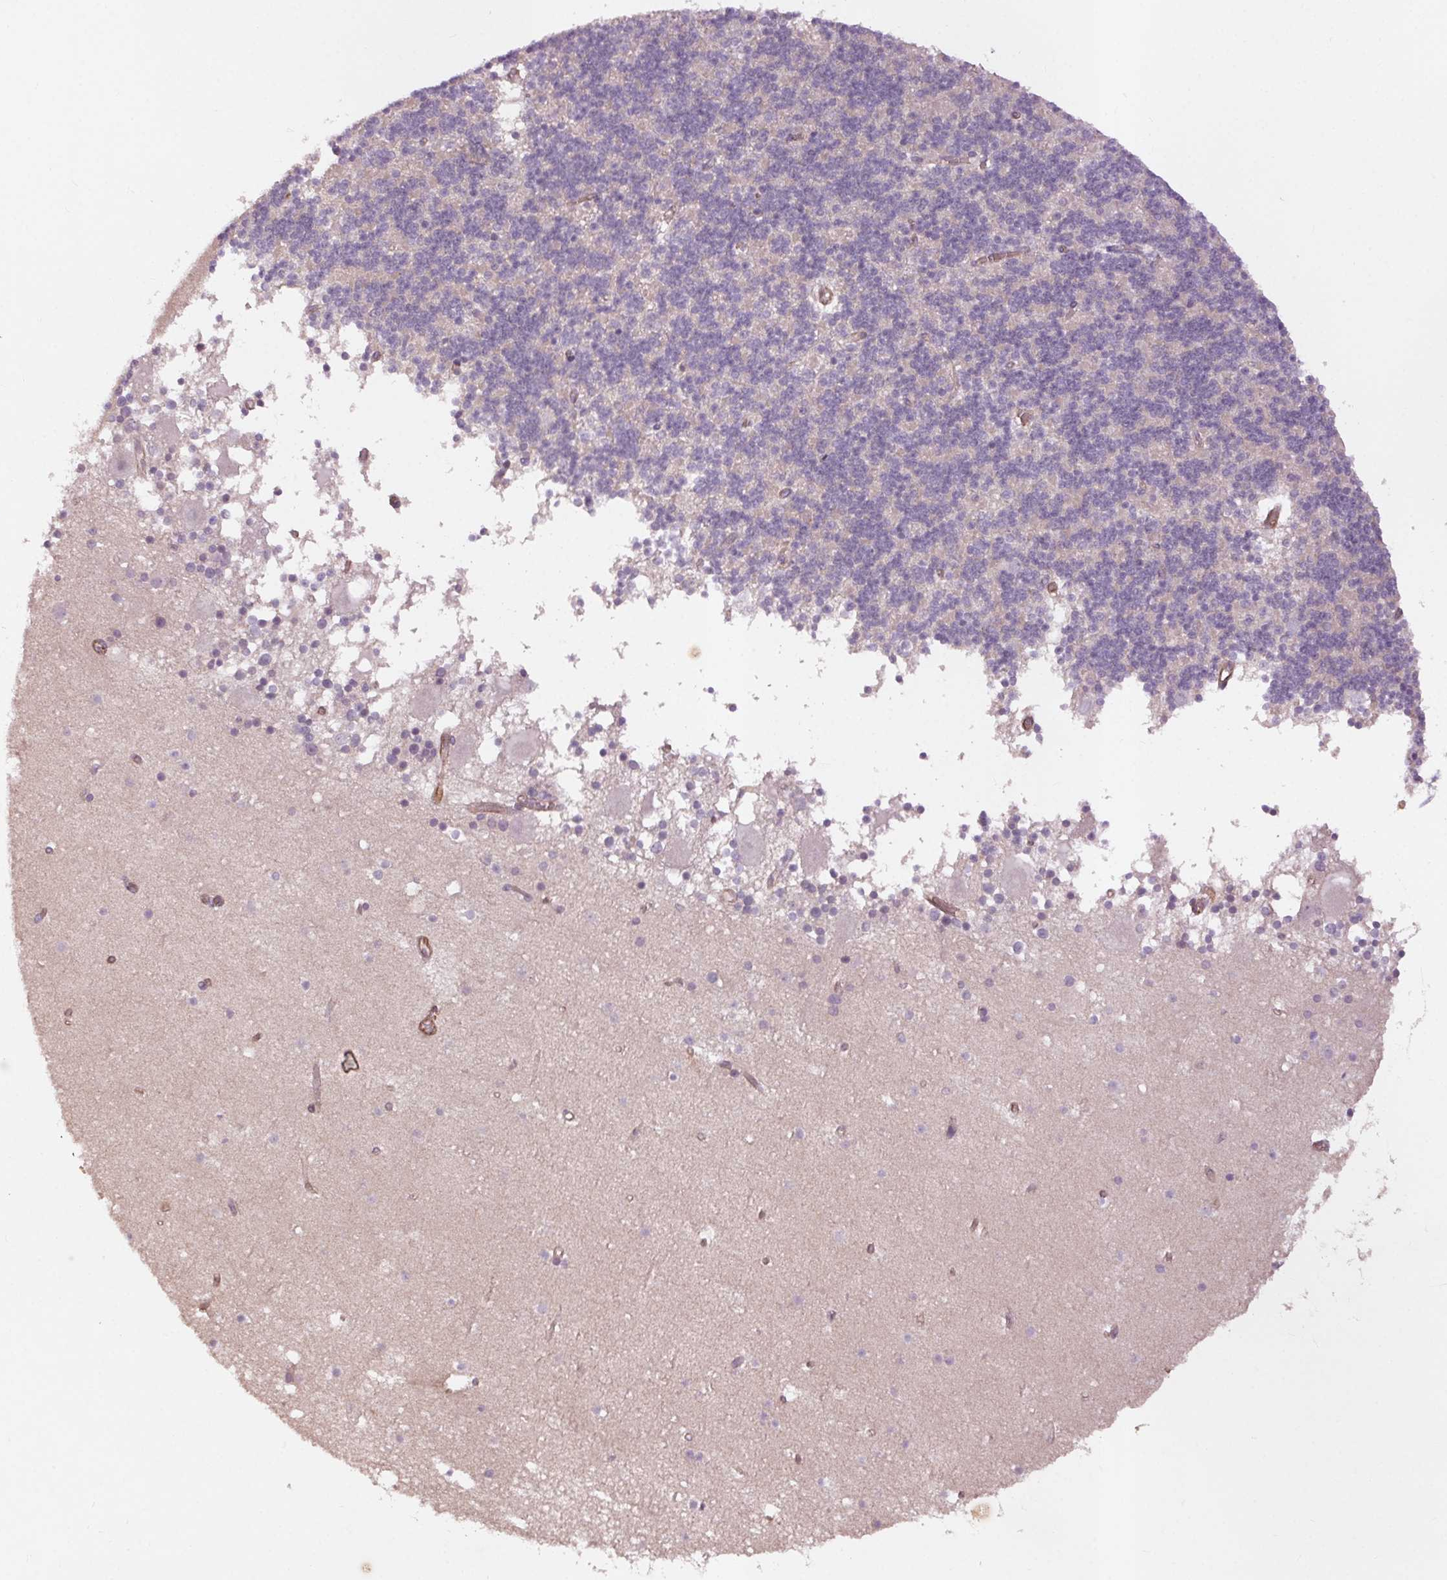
{"staining": {"intensity": "negative", "quantity": "none", "location": "none"}, "tissue": "cerebellum", "cell_type": "Cells in granular layer", "image_type": "normal", "snomed": [{"axis": "morphology", "description": "Normal tissue, NOS"}, {"axis": "topography", "description": "Cerebellum"}], "caption": "Cells in granular layer are negative for protein expression in benign human cerebellum.", "gene": "CCSER1", "patient": {"sex": "male", "age": 70}}